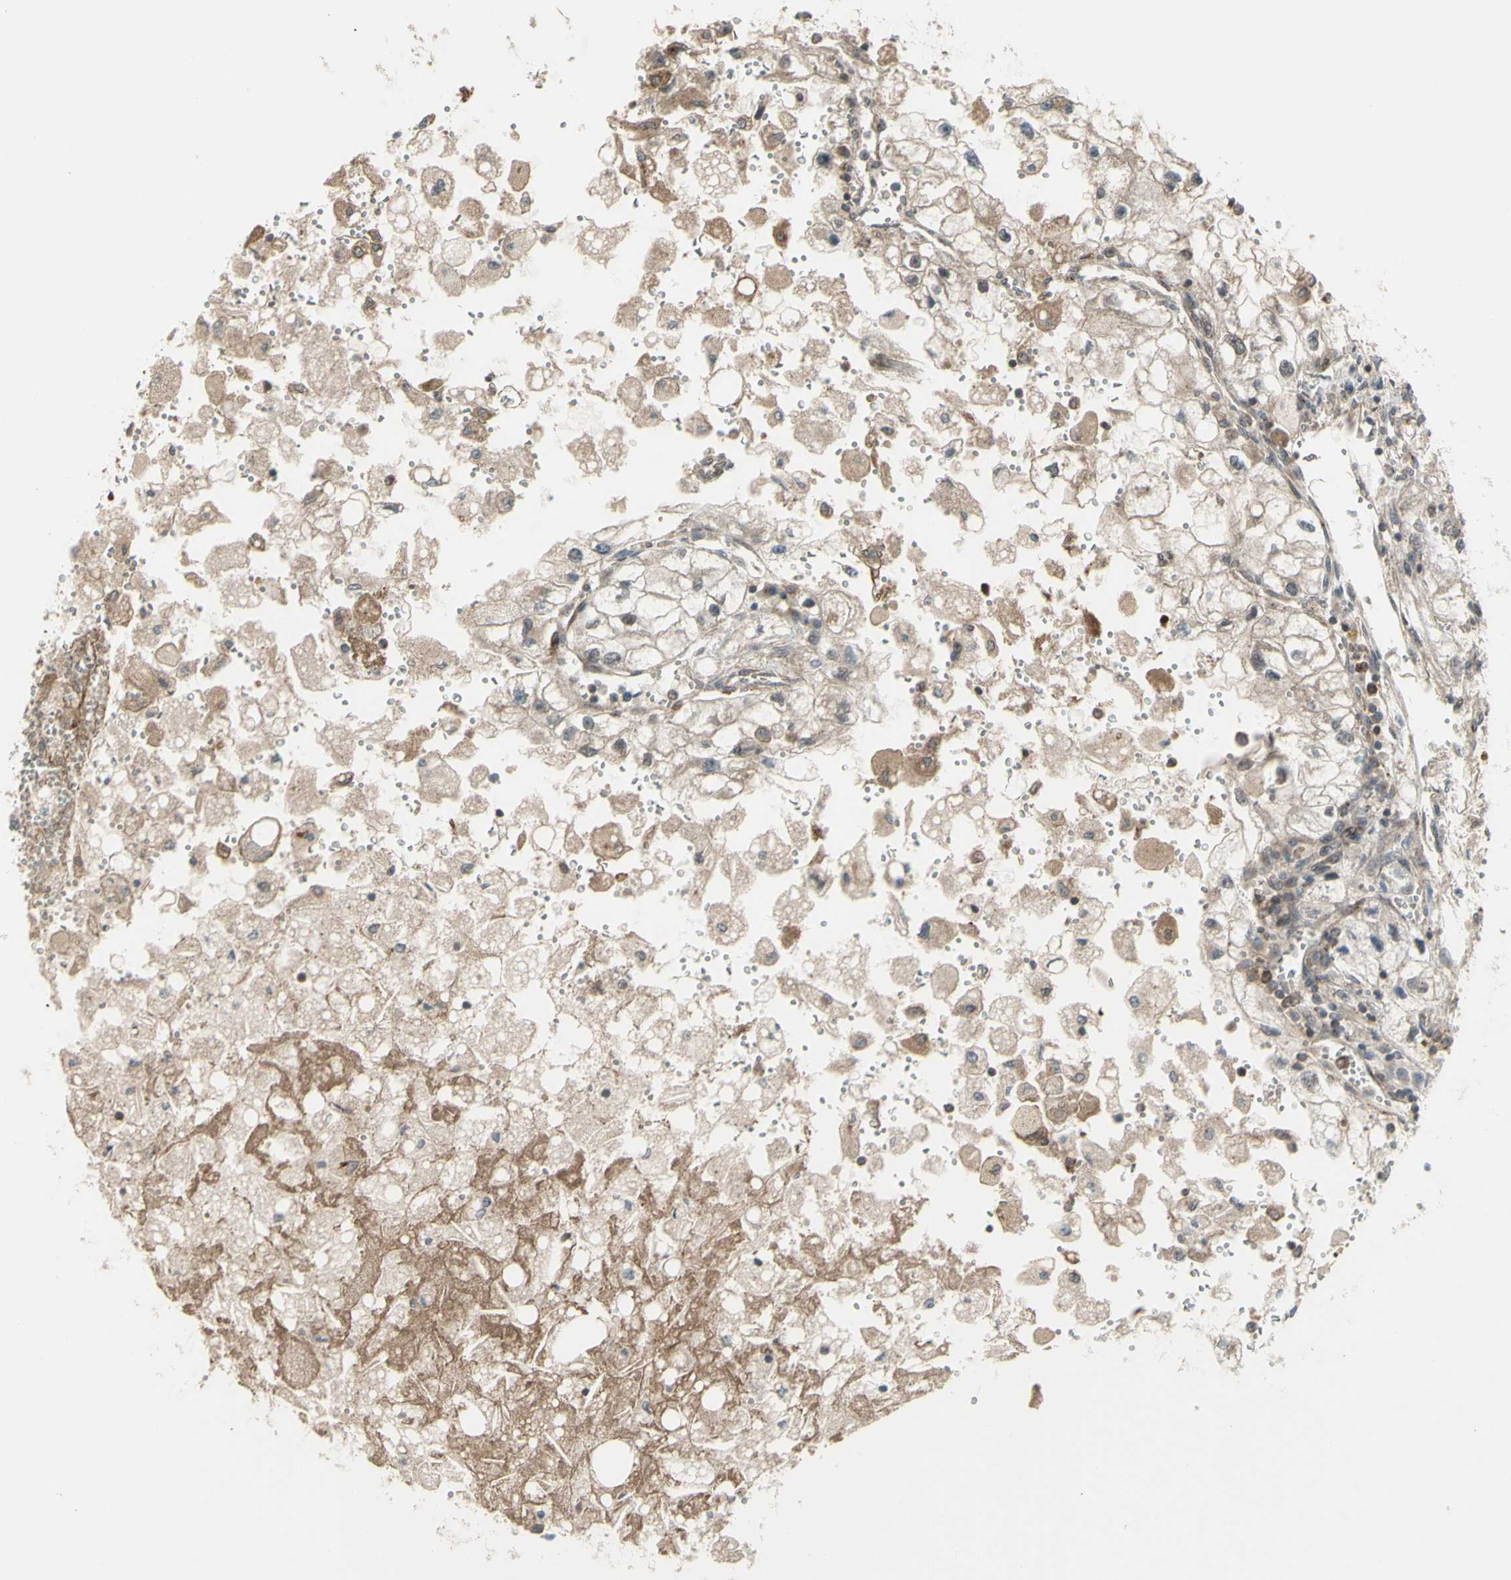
{"staining": {"intensity": "weak", "quantity": "25%-75%", "location": "cytoplasmic/membranous,nuclear"}, "tissue": "renal cancer", "cell_type": "Tumor cells", "image_type": "cancer", "snomed": [{"axis": "morphology", "description": "Adenocarcinoma, NOS"}, {"axis": "topography", "description": "Kidney"}], "caption": "DAB (3,3'-diaminobenzidine) immunohistochemical staining of human renal cancer (adenocarcinoma) reveals weak cytoplasmic/membranous and nuclear protein positivity in approximately 25%-75% of tumor cells.", "gene": "FLII", "patient": {"sex": "female", "age": 70}}